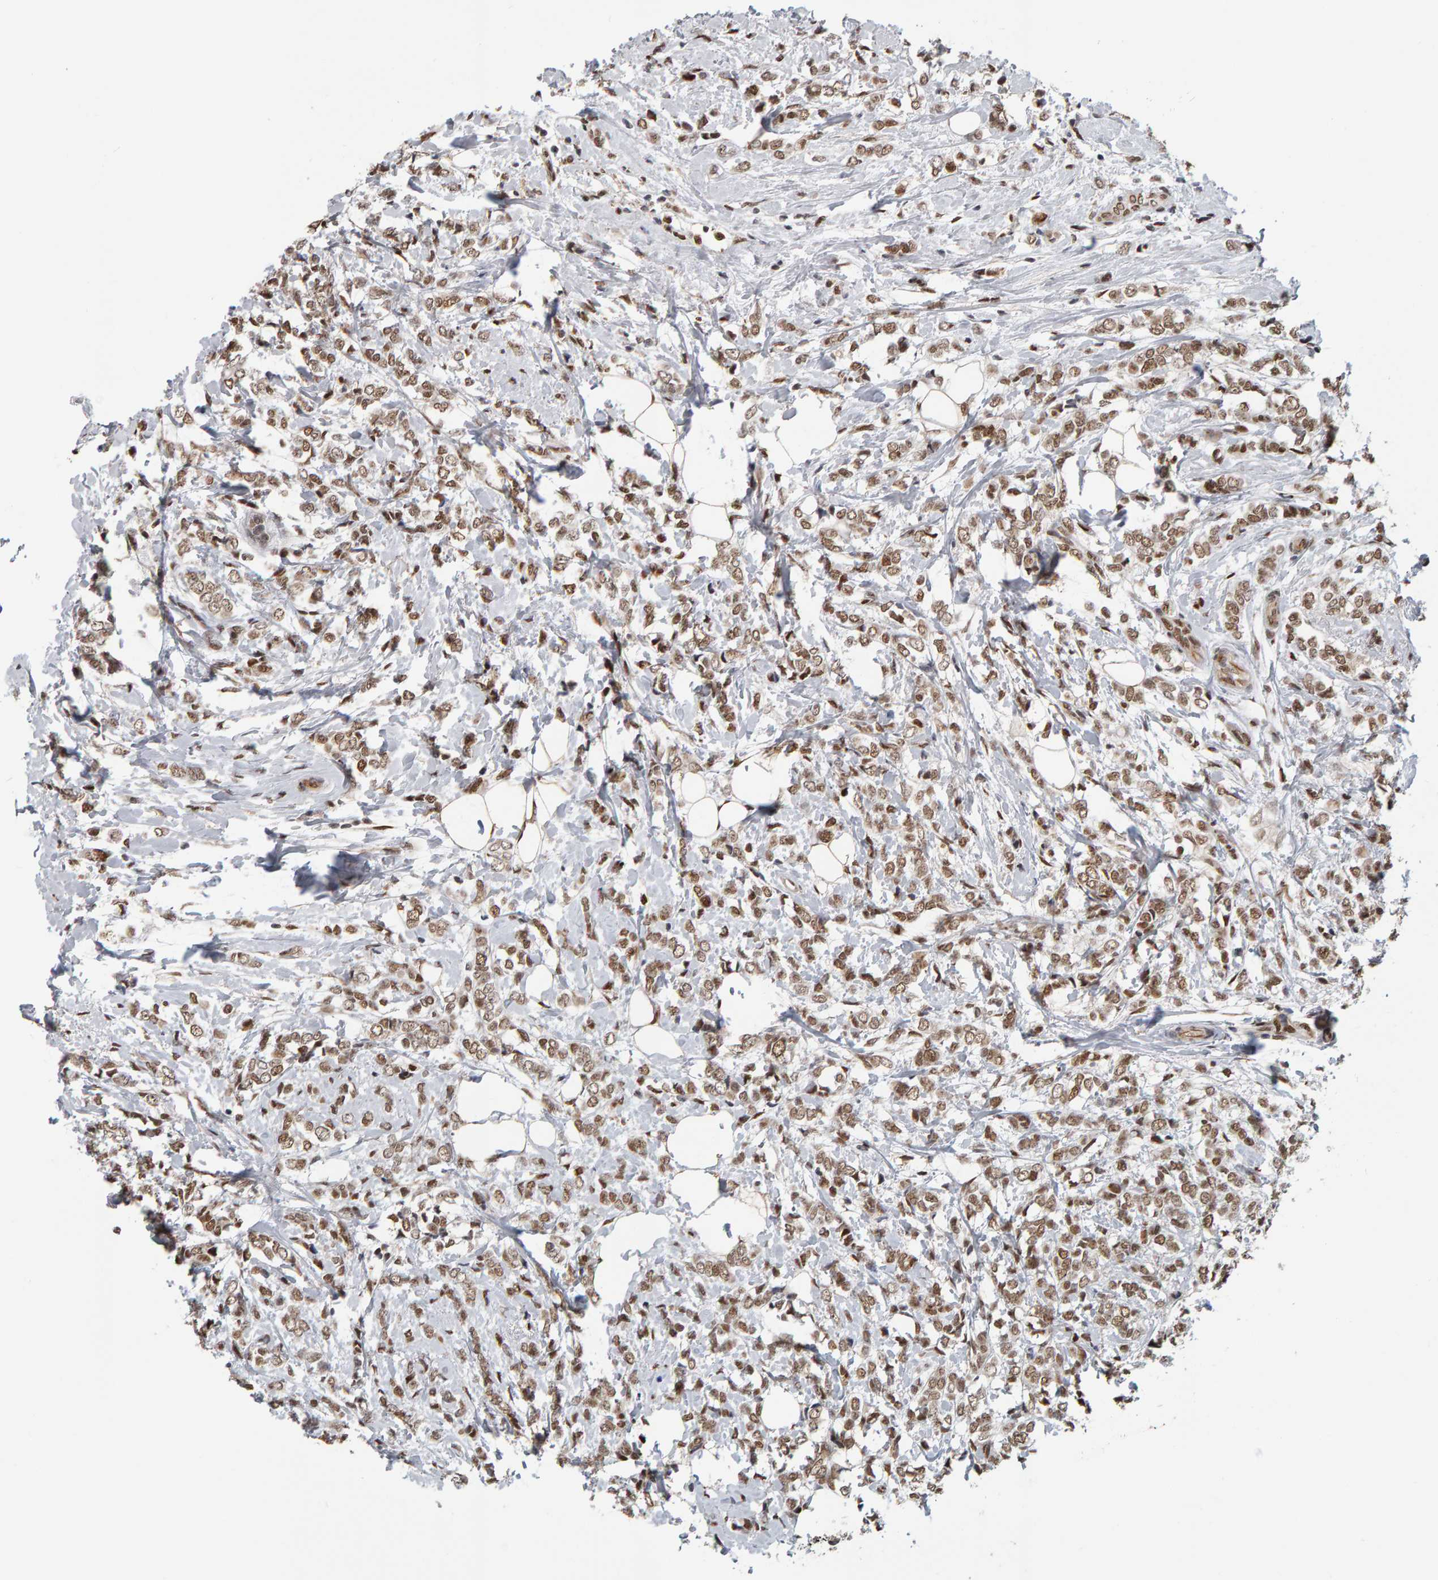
{"staining": {"intensity": "moderate", "quantity": ">75%", "location": "nuclear"}, "tissue": "breast cancer", "cell_type": "Tumor cells", "image_type": "cancer", "snomed": [{"axis": "morphology", "description": "Normal tissue, NOS"}, {"axis": "morphology", "description": "Lobular carcinoma"}, {"axis": "topography", "description": "Breast"}], "caption": "Immunohistochemistry (IHC) of lobular carcinoma (breast) displays medium levels of moderate nuclear expression in approximately >75% of tumor cells.", "gene": "ATF7IP", "patient": {"sex": "female", "age": 47}}